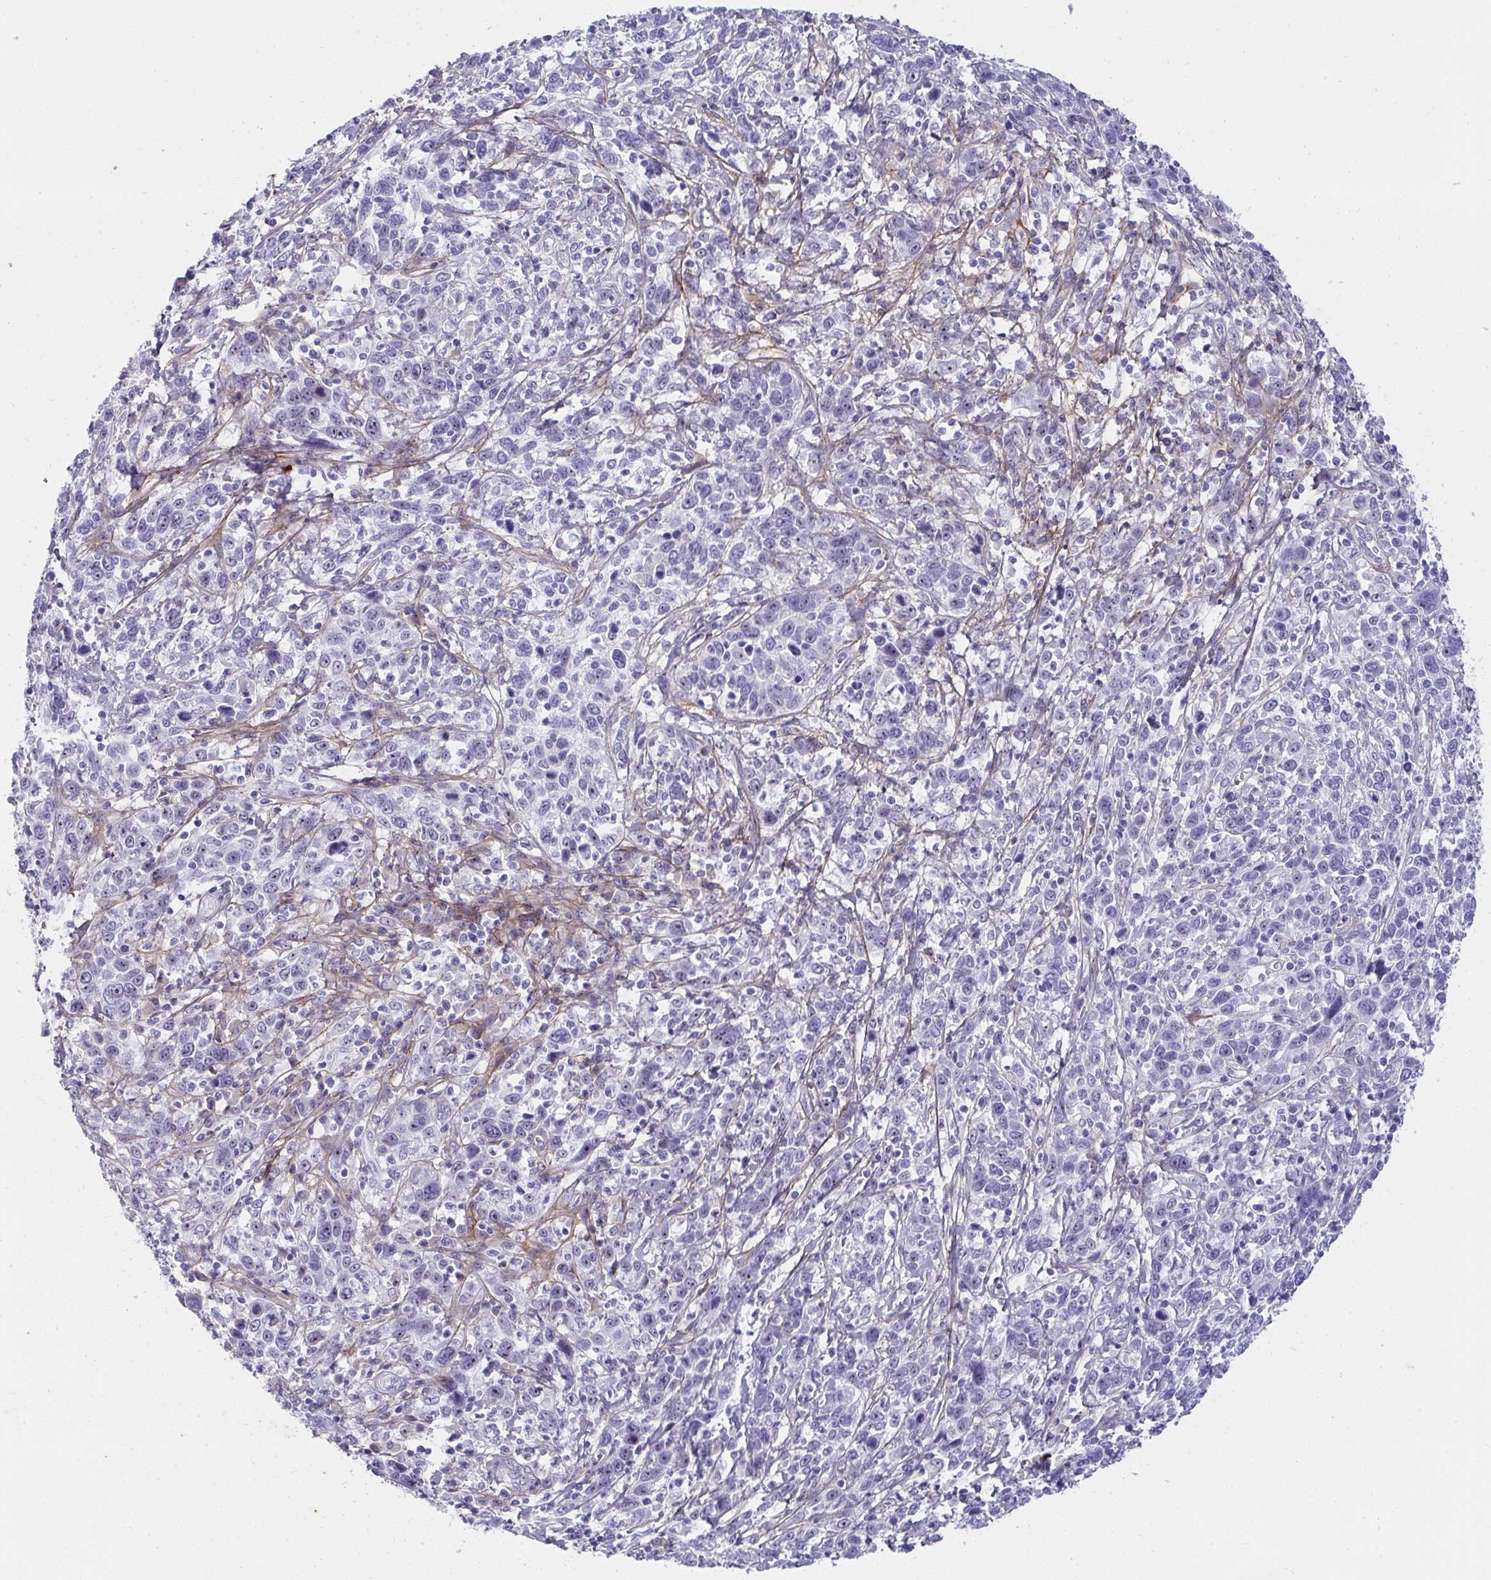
{"staining": {"intensity": "negative", "quantity": "none", "location": "none"}, "tissue": "cervical cancer", "cell_type": "Tumor cells", "image_type": "cancer", "snomed": [{"axis": "morphology", "description": "Squamous cell carcinoma, NOS"}, {"axis": "topography", "description": "Cervix"}], "caption": "This is an IHC micrograph of squamous cell carcinoma (cervical). There is no positivity in tumor cells.", "gene": "LHFPL6", "patient": {"sex": "female", "age": 46}}